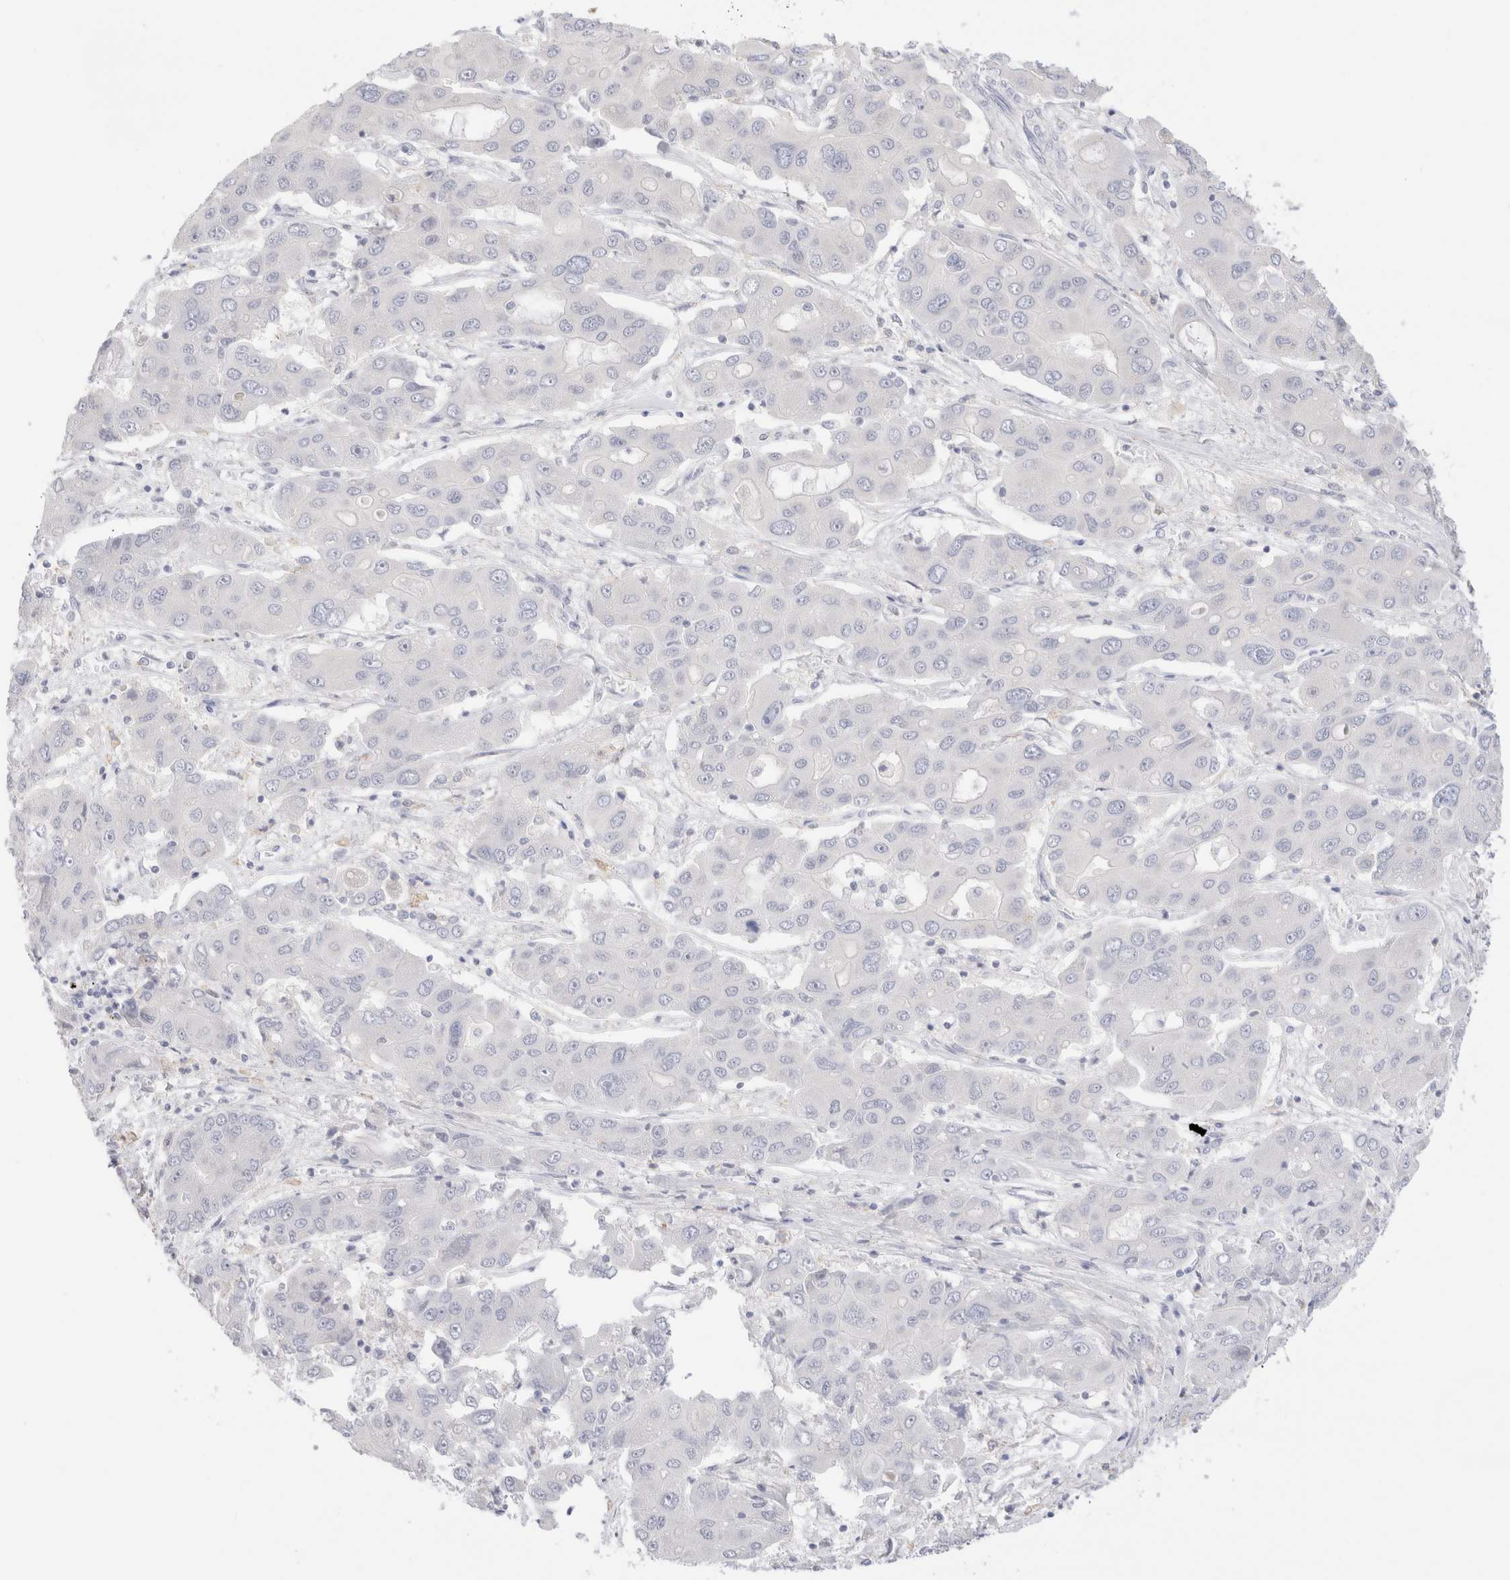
{"staining": {"intensity": "negative", "quantity": "none", "location": "none"}, "tissue": "liver cancer", "cell_type": "Tumor cells", "image_type": "cancer", "snomed": [{"axis": "morphology", "description": "Cholangiocarcinoma"}, {"axis": "topography", "description": "Liver"}], "caption": "DAB immunohistochemical staining of cholangiocarcinoma (liver) demonstrates no significant positivity in tumor cells. Nuclei are stained in blue.", "gene": "ADAM30", "patient": {"sex": "male", "age": 67}}